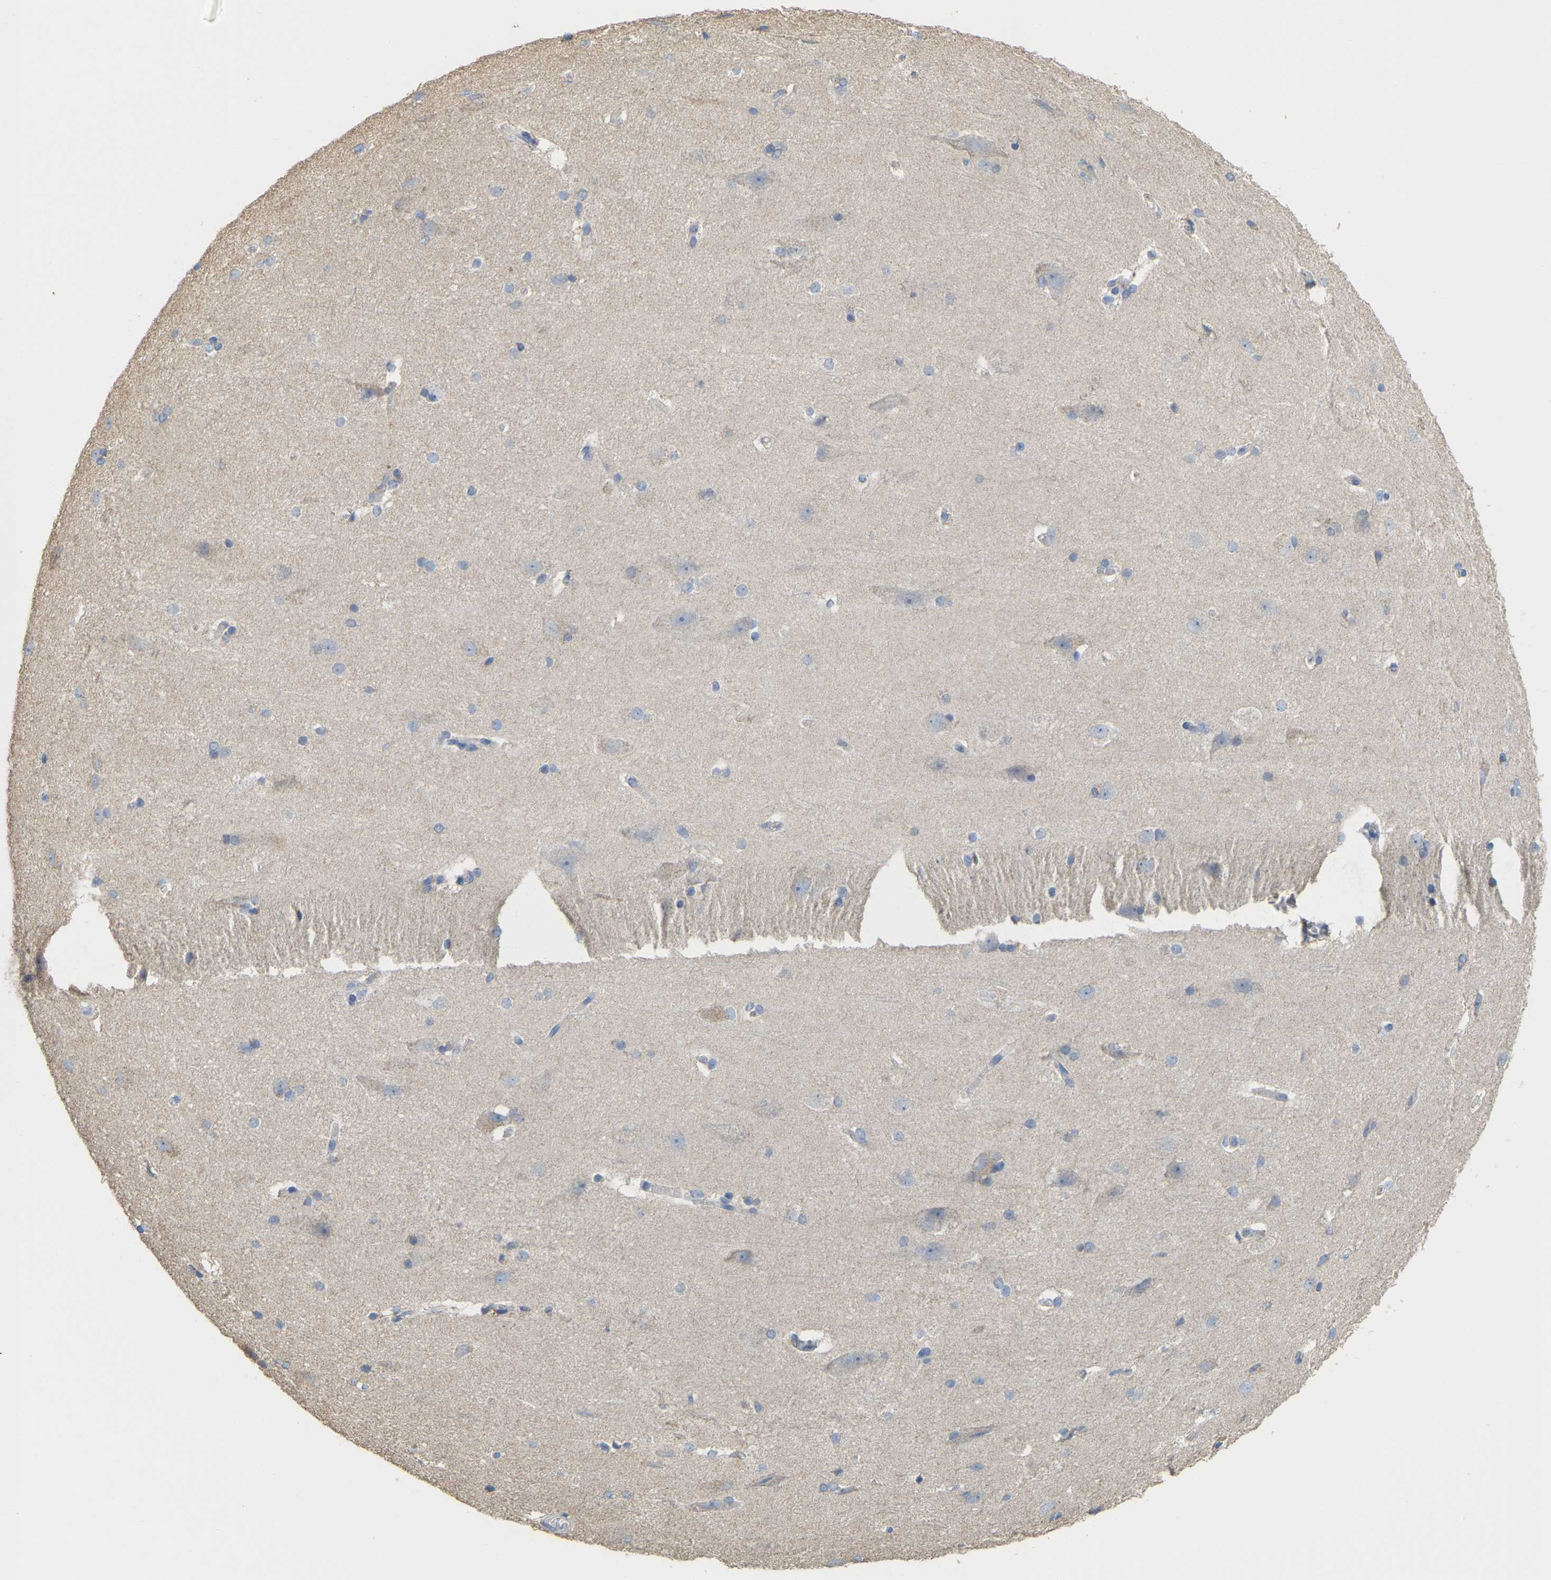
{"staining": {"intensity": "negative", "quantity": "none", "location": "none"}, "tissue": "cerebral cortex", "cell_type": "Endothelial cells", "image_type": "normal", "snomed": [{"axis": "morphology", "description": "Normal tissue, NOS"}, {"axis": "topography", "description": "Cerebral cortex"}, {"axis": "topography", "description": "Hippocampus"}], "caption": "A histopathology image of cerebral cortex stained for a protein shows no brown staining in endothelial cells.", "gene": "SERPINB5", "patient": {"sex": "female", "age": 19}}